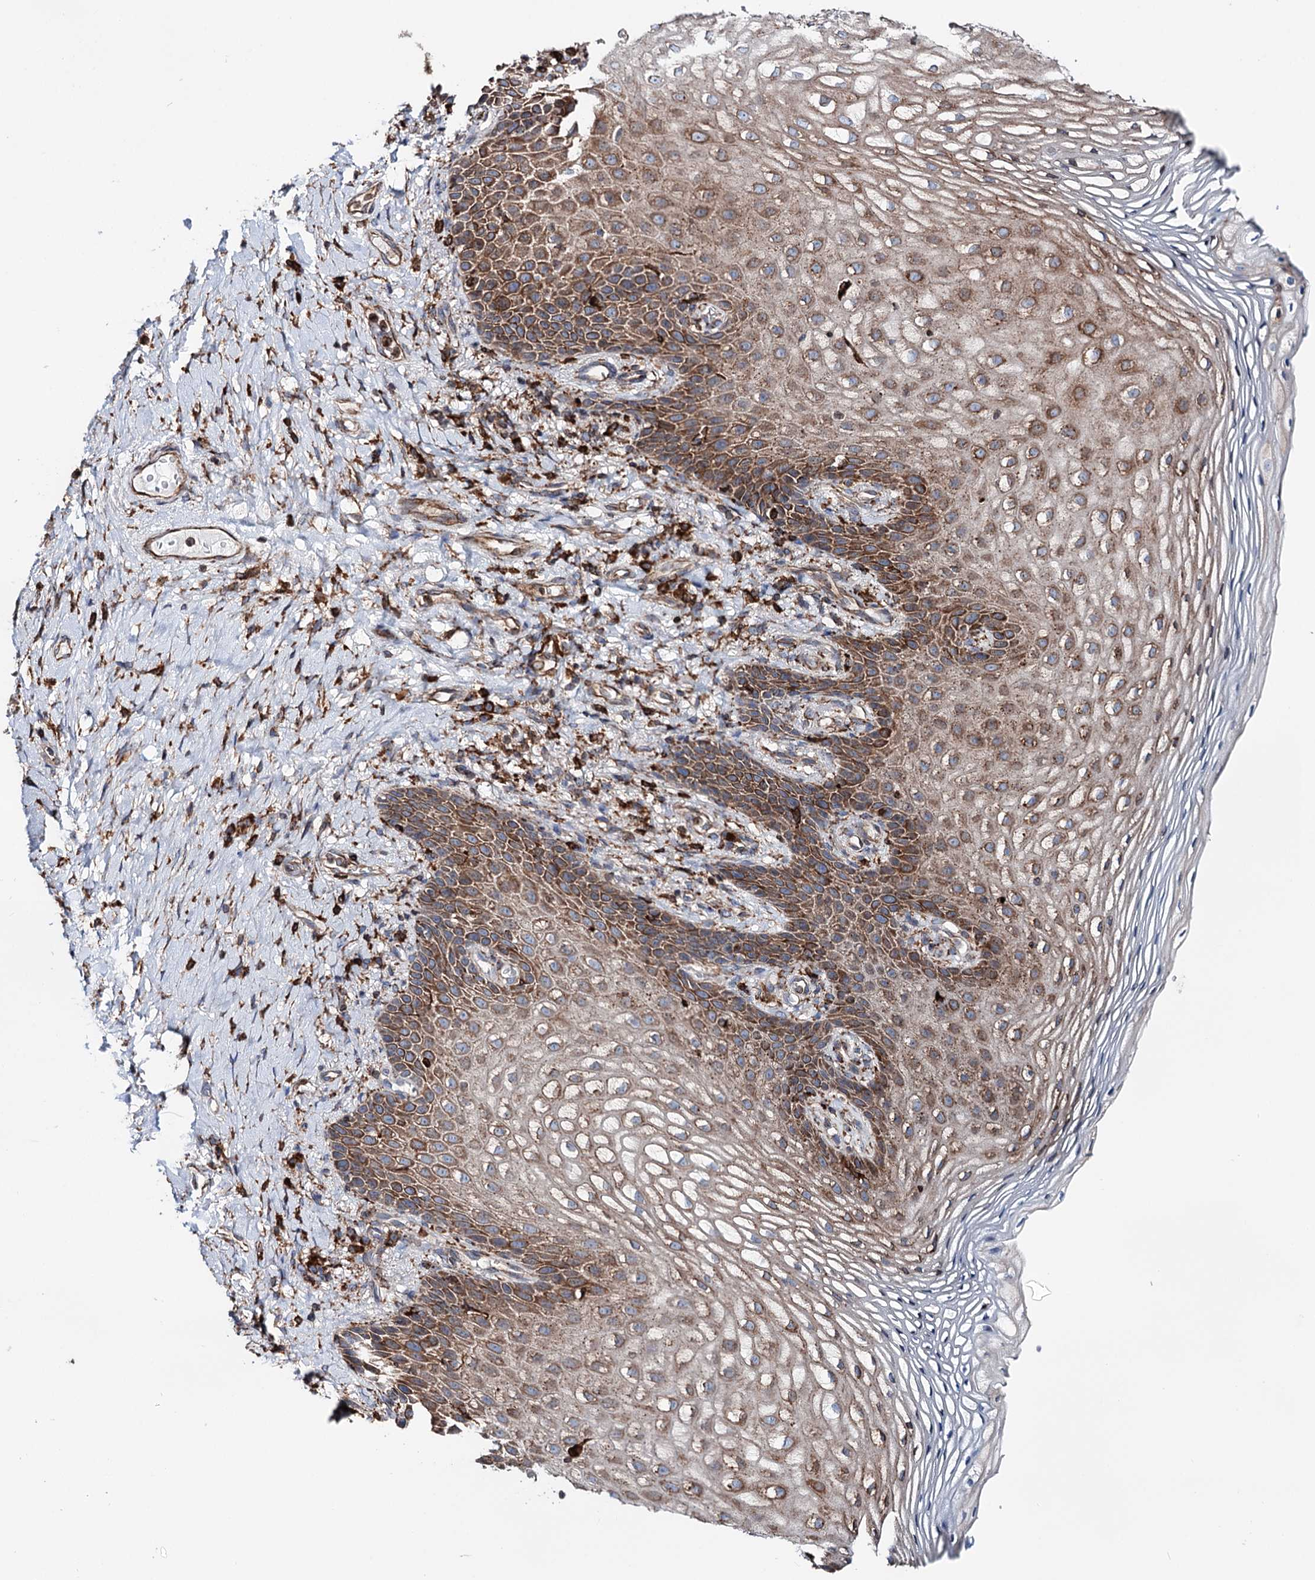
{"staining": {"intensity": "moderate", "quantity": ">75%", "location": "cytoplasmic/membranous"}, "tissue": "vagina", "cell_type": "Squamous epithelial cells", "image_type": "normal", "snomed": [{"axis": "morphology", "description": "Normal tissue, NOS"}, {"axis": "topography", "description": "Vagina"}], "caption": "DAB immunohistochemical staining of unremarkable human vagina shows moderate cytoplasmic/membranous protein positivity in approximately >75% of squamous epithelial cells.", "gene": "ERP29", "patient": {"sex": "female", "age": 60}}